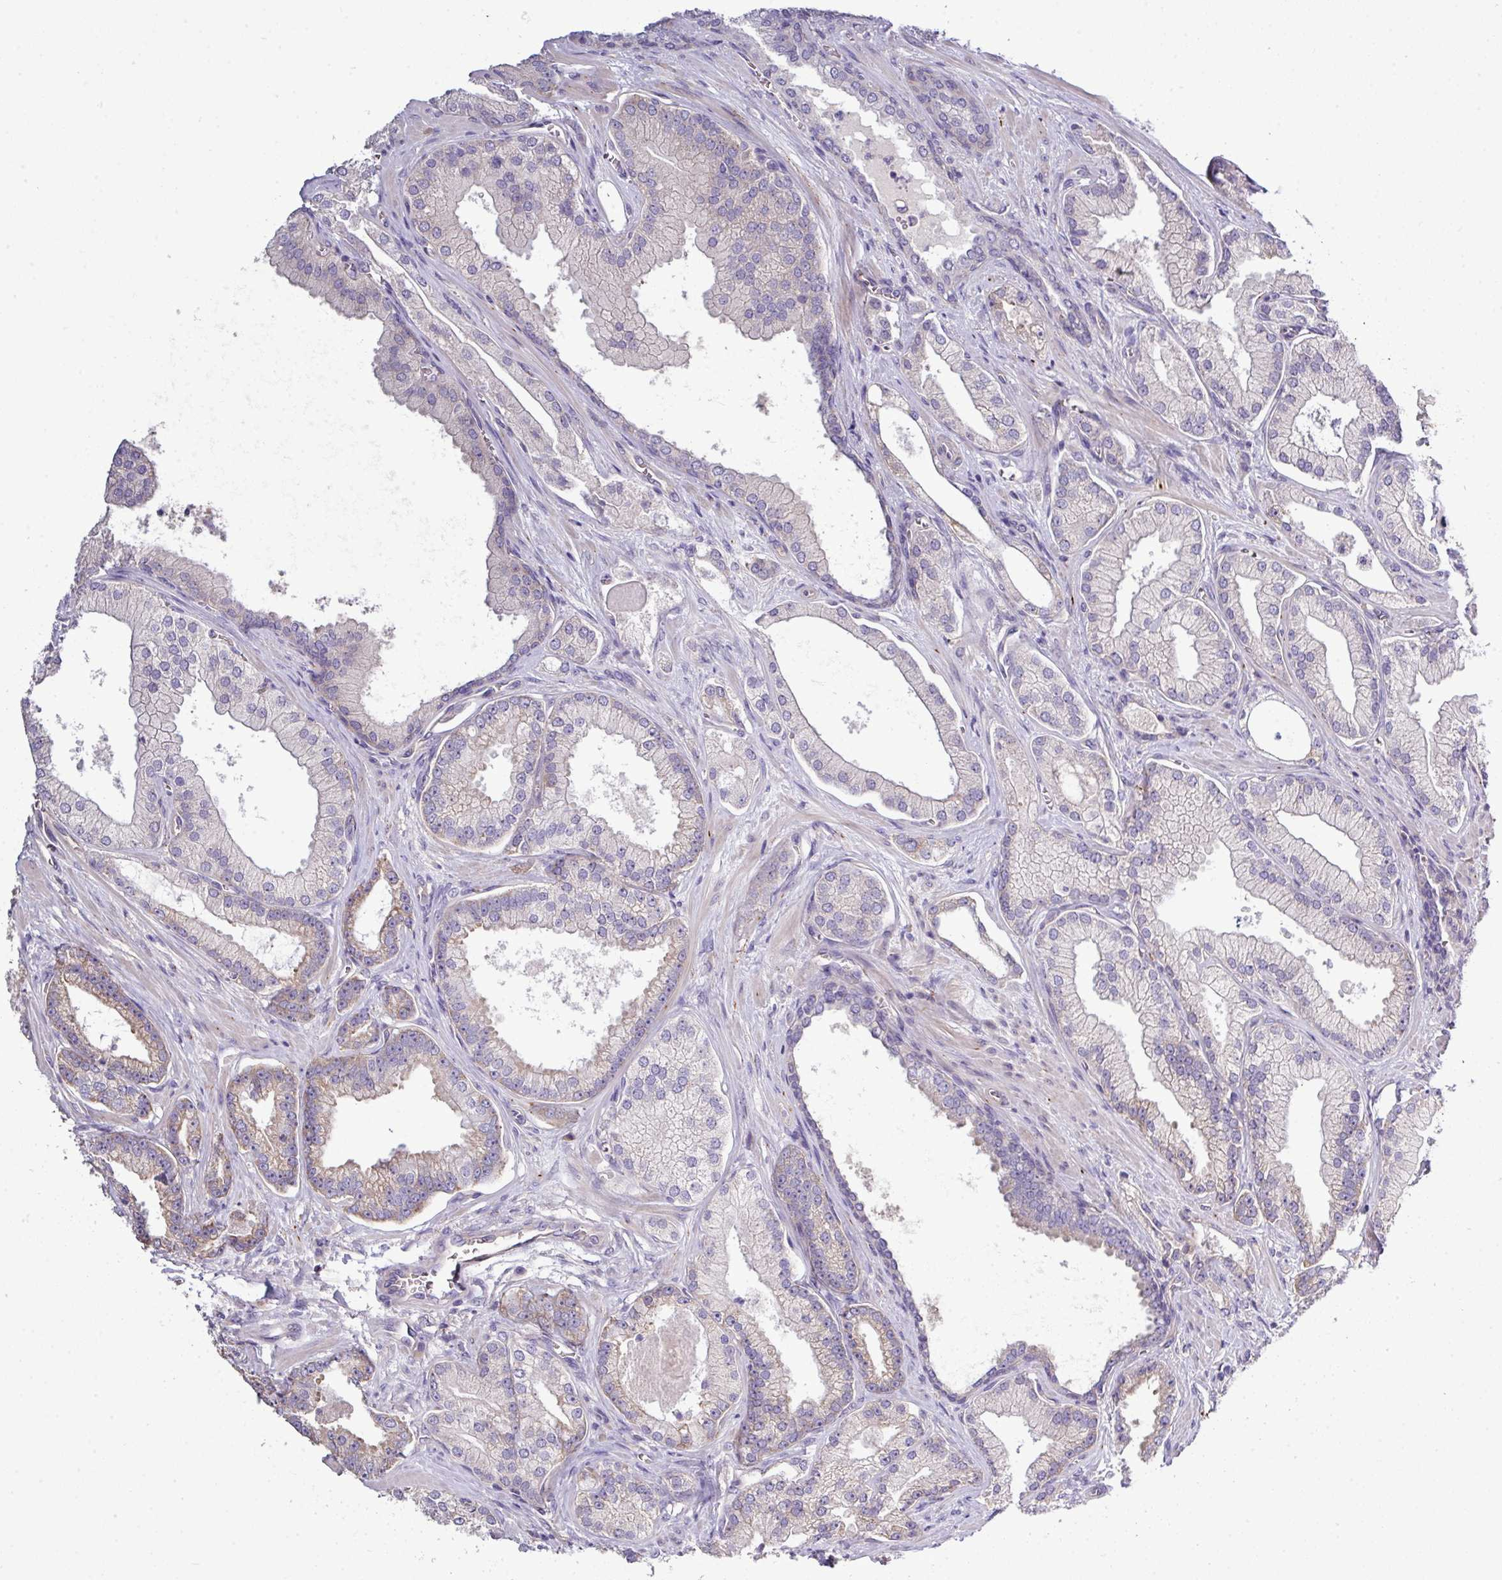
{"staining": {"intensity": "moderate", "quantity": "<25%", "location": "cytoplasmic/membranous"}, "tissue": "prostate cancer", "cell_type": "Tumor cells", "image_type": "cancer", "snomed": [{"axis": "morphology", "description": "Adenocarcinoma, High grade"}, {"axis": "topography", "description": "Prostate"}], "caption": "About <25% of tumor cells in human prostate cancer (high-grade adenocarcinoma) reveal moderate cytoplasmic/membranous protein staining as visualized by brown immunohistochemical staining.", "gene": "AGAP5", "patient": {"sex": "male", "age": 68}}